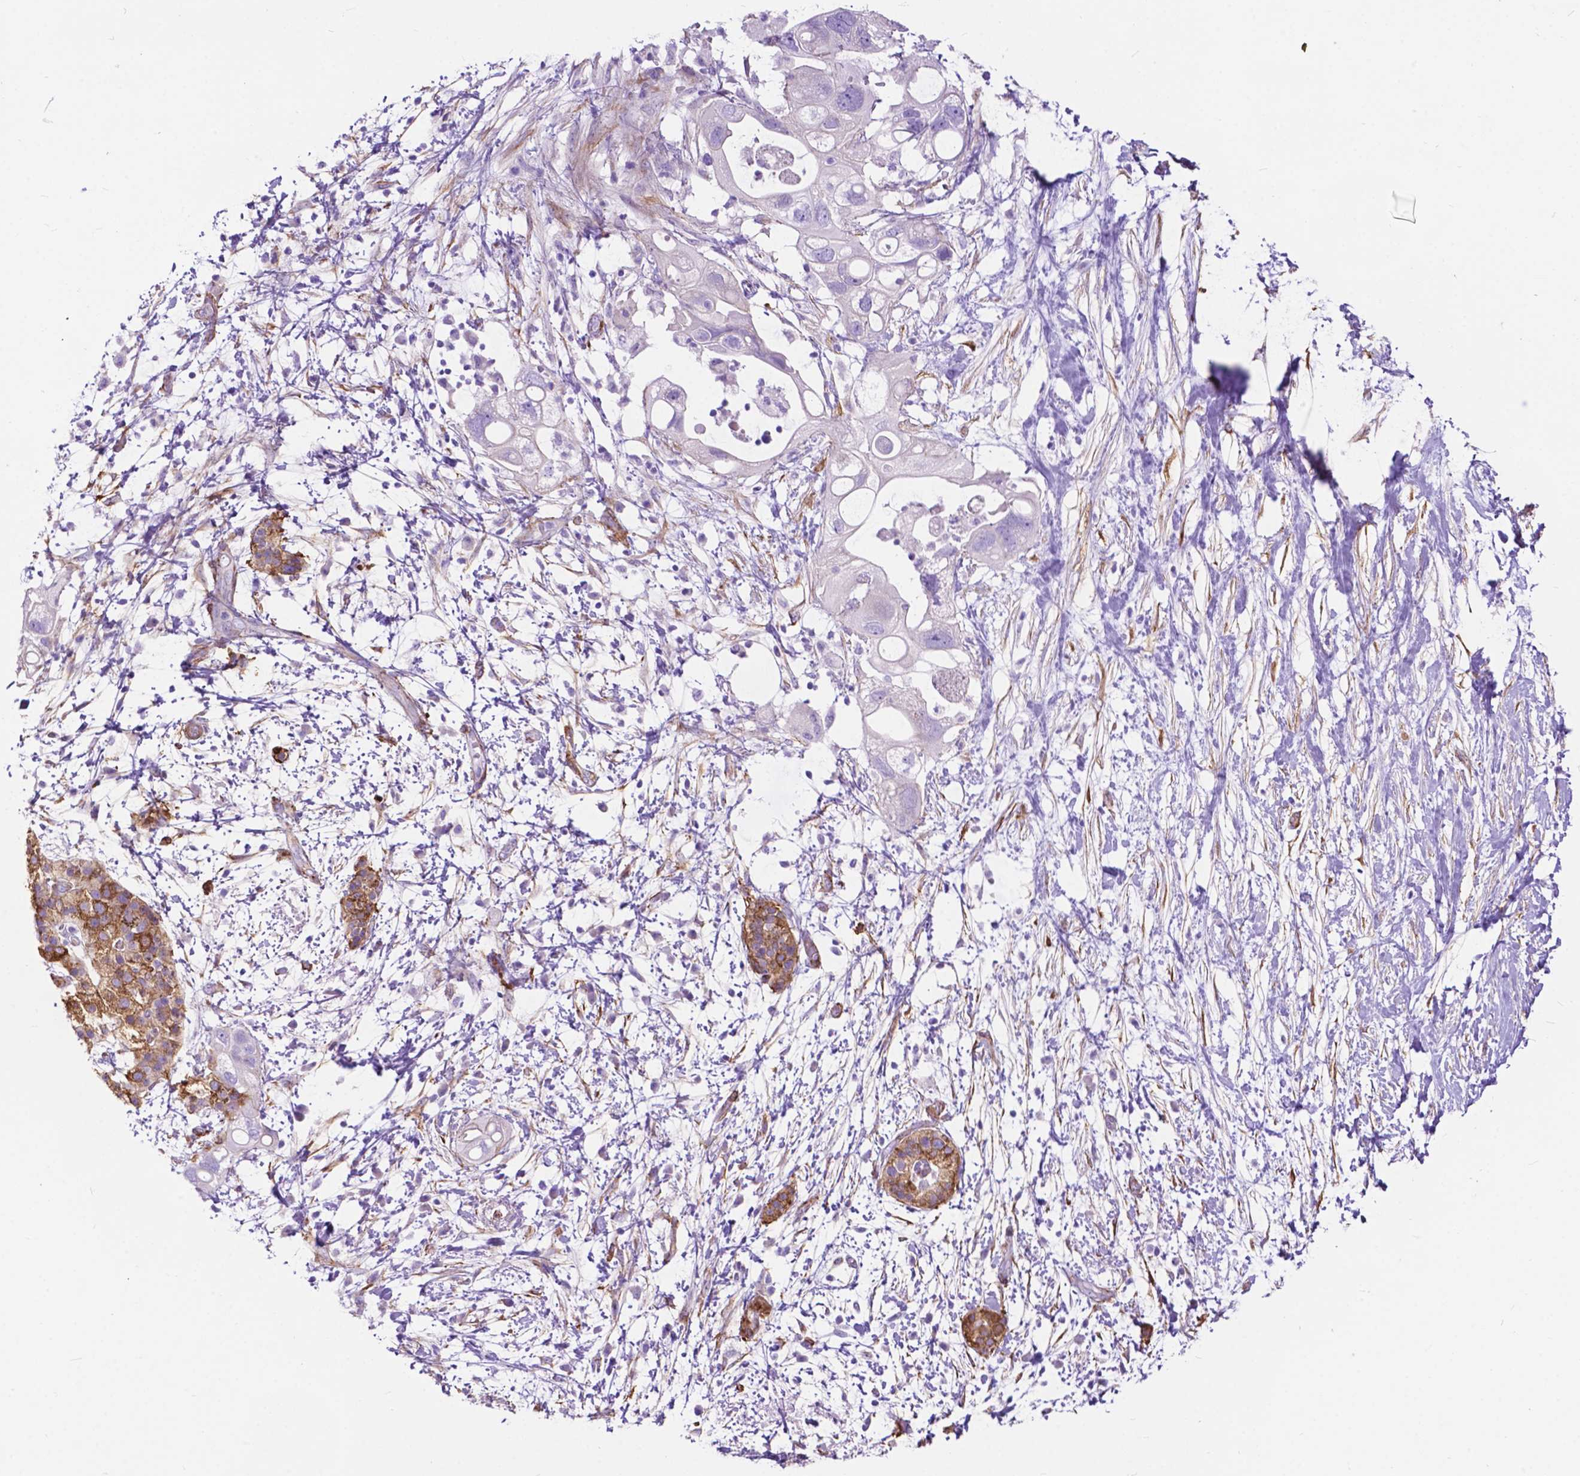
{"staining": {"intensity": "moderate", "quantity": "25%-75%", "location": "cytoplasmic/membranous"}, "tissue": "pancreatic cancer", "cell_type": "Tumor cells", "image_type": "cancer", "snomed": [{"axis": "morphology", "description": "Adenocarcinoma, NOS"}, {"axis": "topography", "description": "Pancreas"}], "caption": "Pancreatic cancer (adenocarcinoma) tissue shows moderate cytoplasmic/membranous staining in about 25%-75% of tumor cells", "gene": "PCDHA12", "patient": {"sex": "female", "age": 72}}